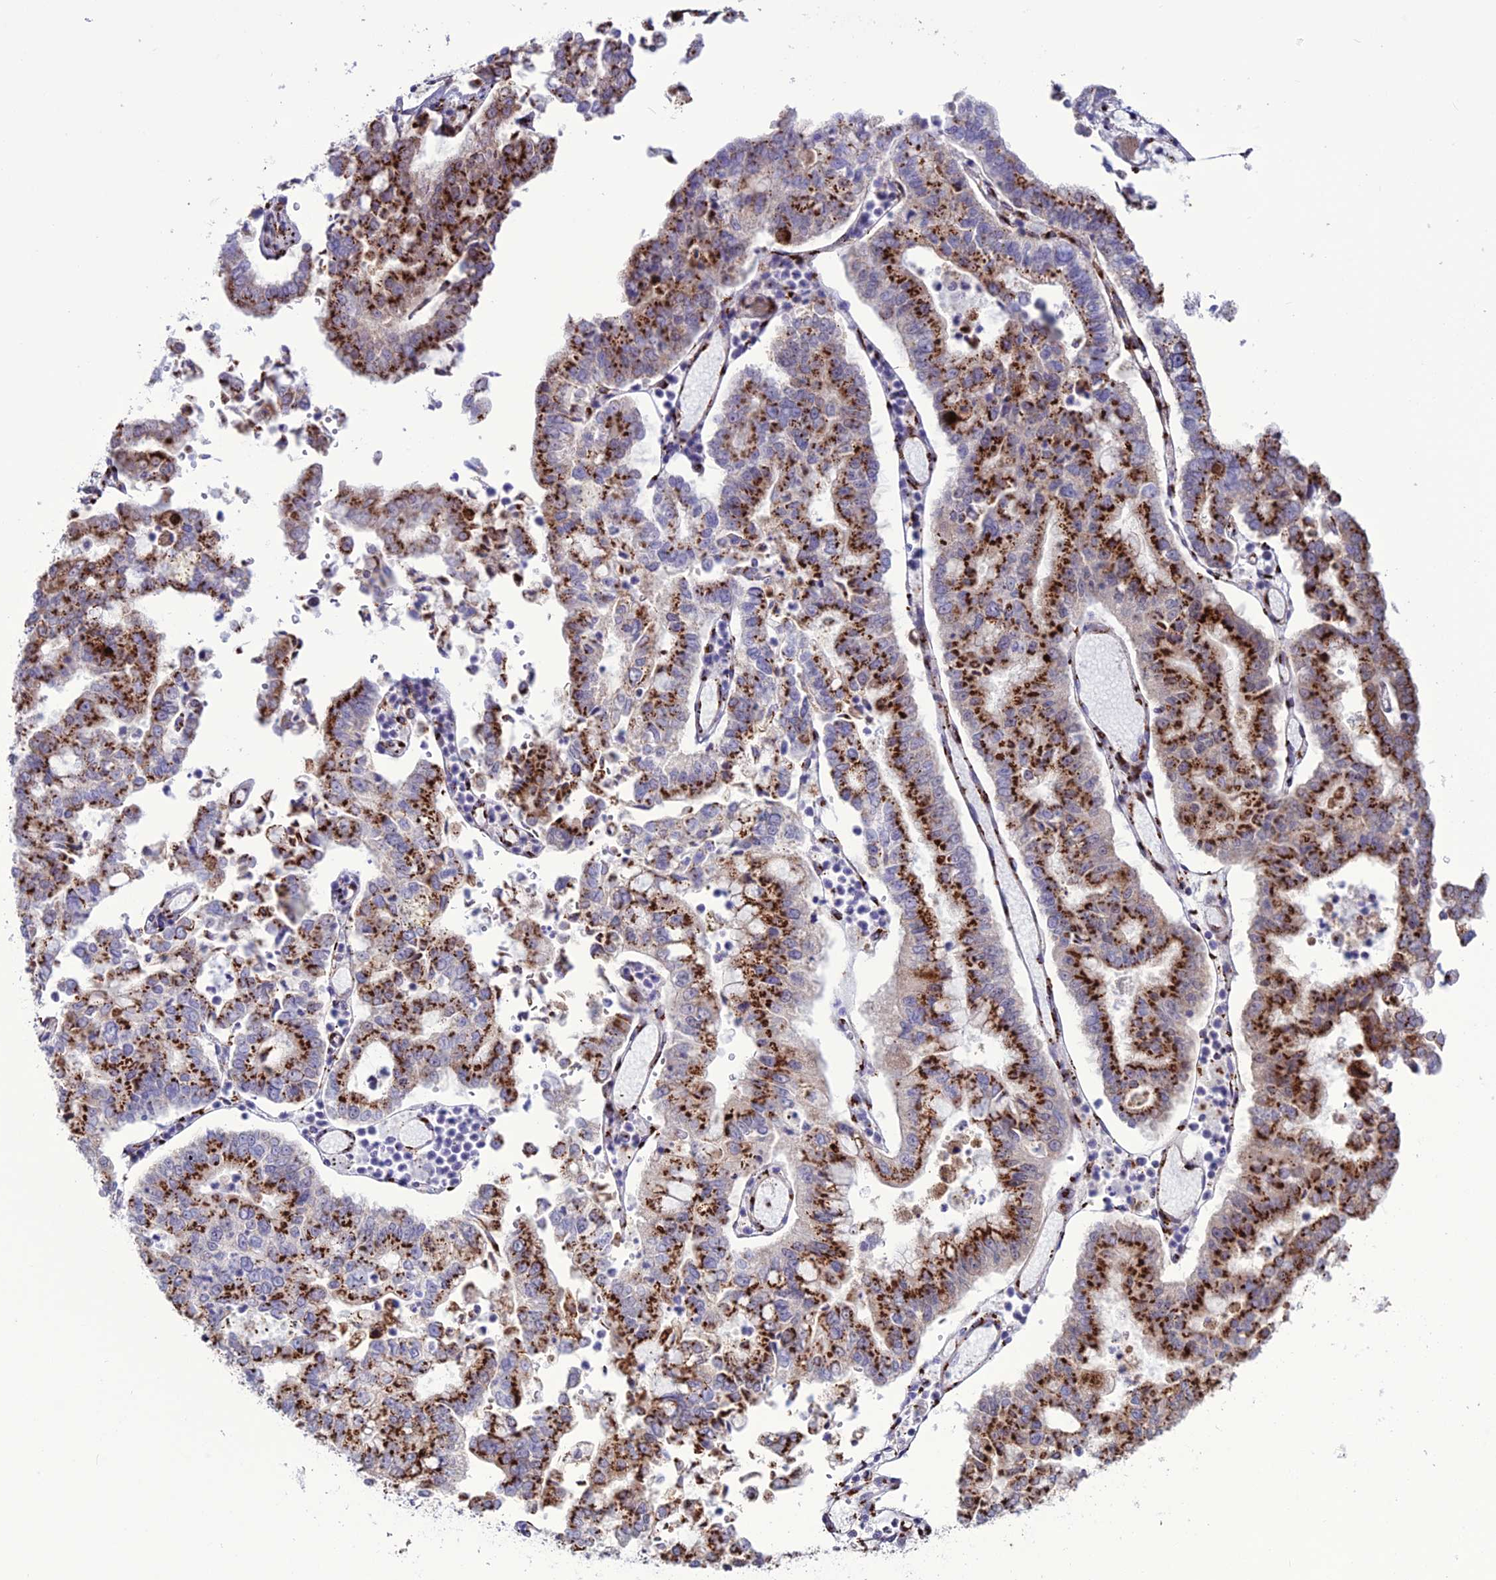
{"staining": {"intensity": "strong", "quantity": ">75%", "location": "cytoplasmic/membranous"}, "tissue": "stomach cancer", "cell_type": "Tumor cells", "image_type": "cancer", "snomed": [{"axis": "morphology", "description": "Adenocarcinoma, NOS"}, {"axis": "topography", "description": "Stomach"}], "caption": "Immunohistochemical staining of human stomach cancer (adenocarcinoma) demonstrates high levels of strong cytoplasmic/membranous protein positivity in approximately >75% of tumor cells.", "gene": "PLEKHA4", "patient": {"sex": "male", "age": 76}}